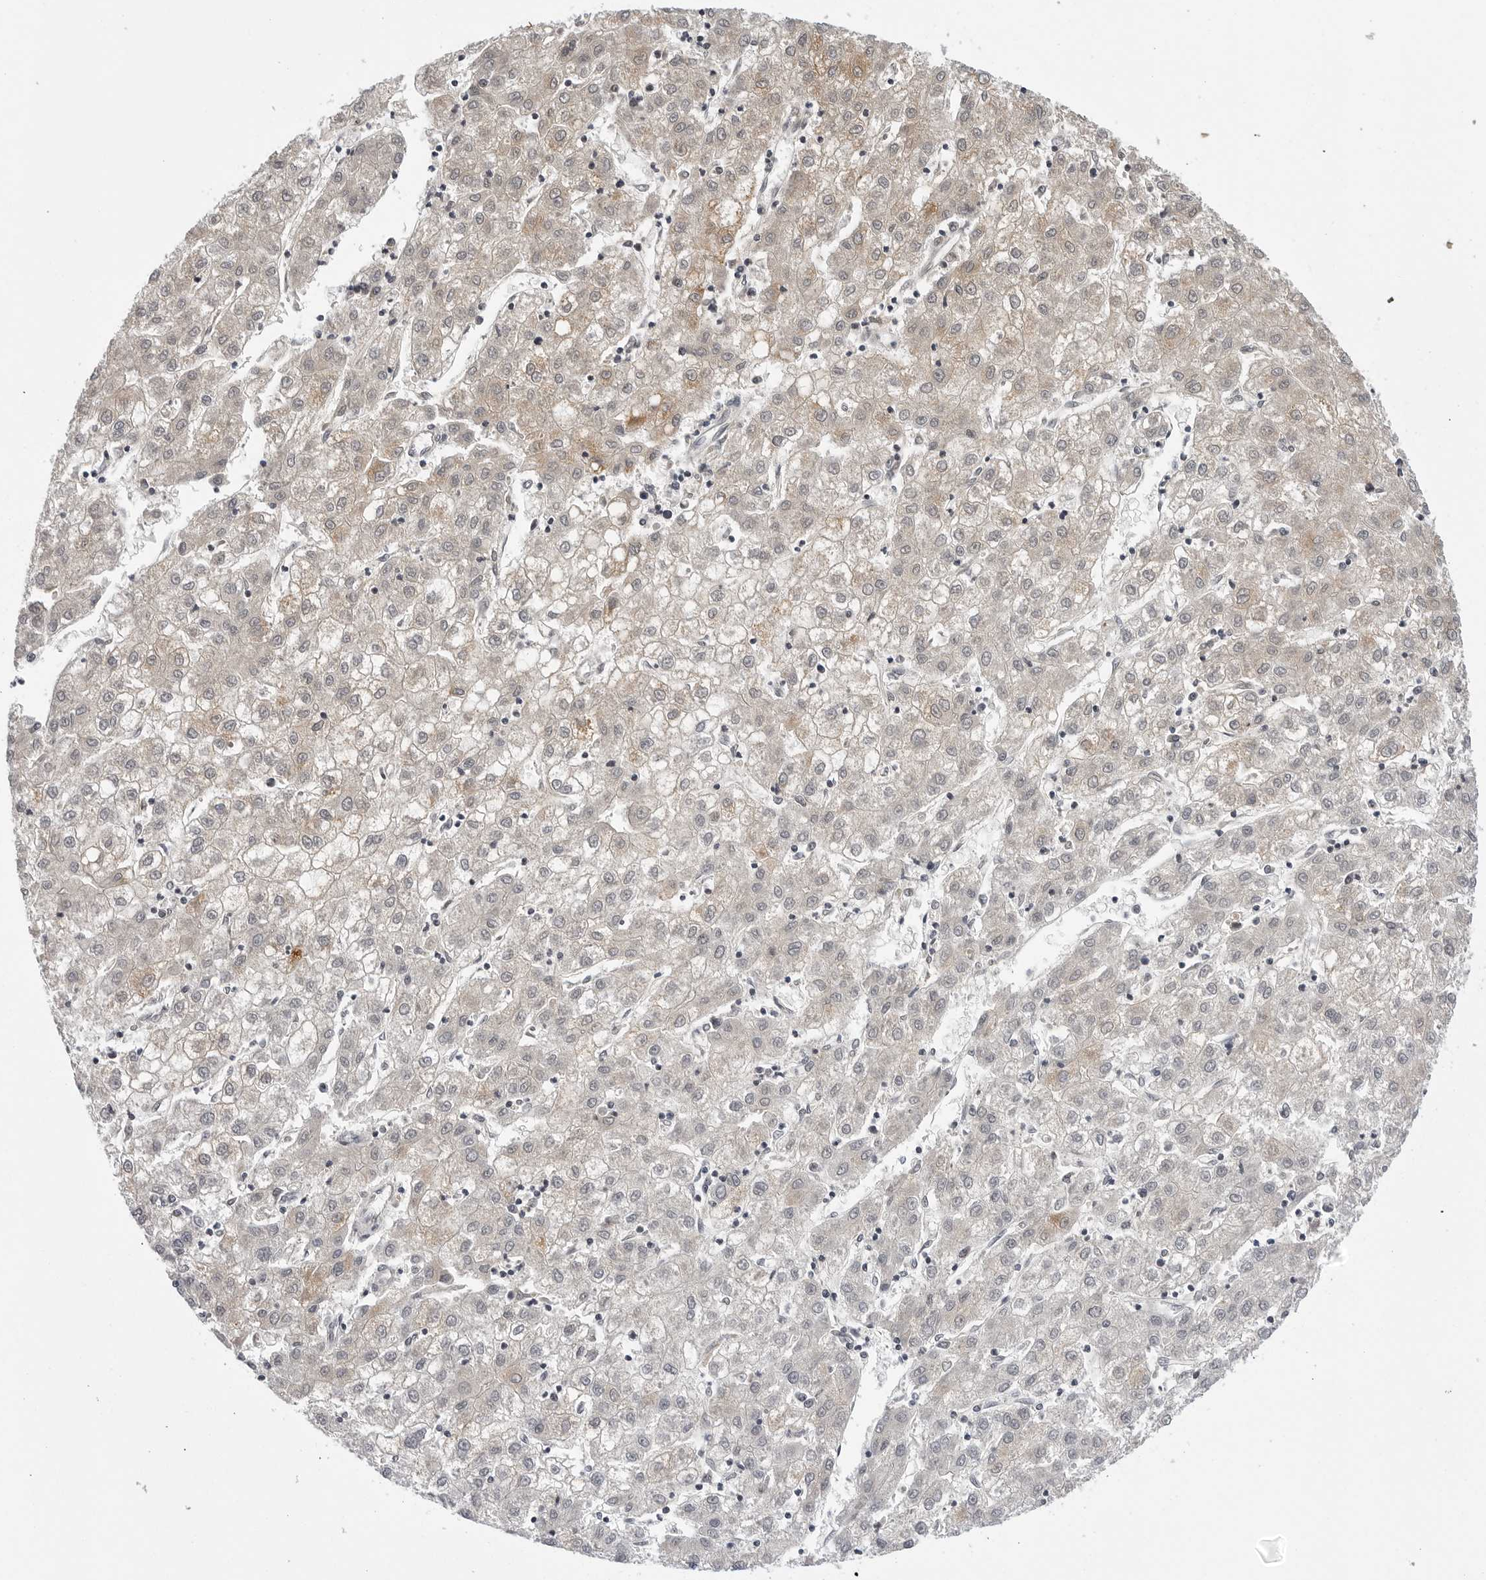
{"staining": {"intensity": "weak", "quantity": "25%-75%", "location": "cytoplasmic/membranous"}, "tissue": "liver cancer", "cell_type": "Tumor cells", "image_type": "cancer", "snomed": [{"axis": "morphology", "description": "Carcinoma, Hepatocellular, NOS"}, {"axis": "topography", "description": "Liver"}], "caption": "An IHC image of neoplastic tissue is shown. Protein staining in brown labels weak cytoplasmic/membranous positivity in liver cancer (hepatocellular carcinoma) within tumor cells.", "gene": "CDK20", "patient": {"sex": "male", "age": 72}}